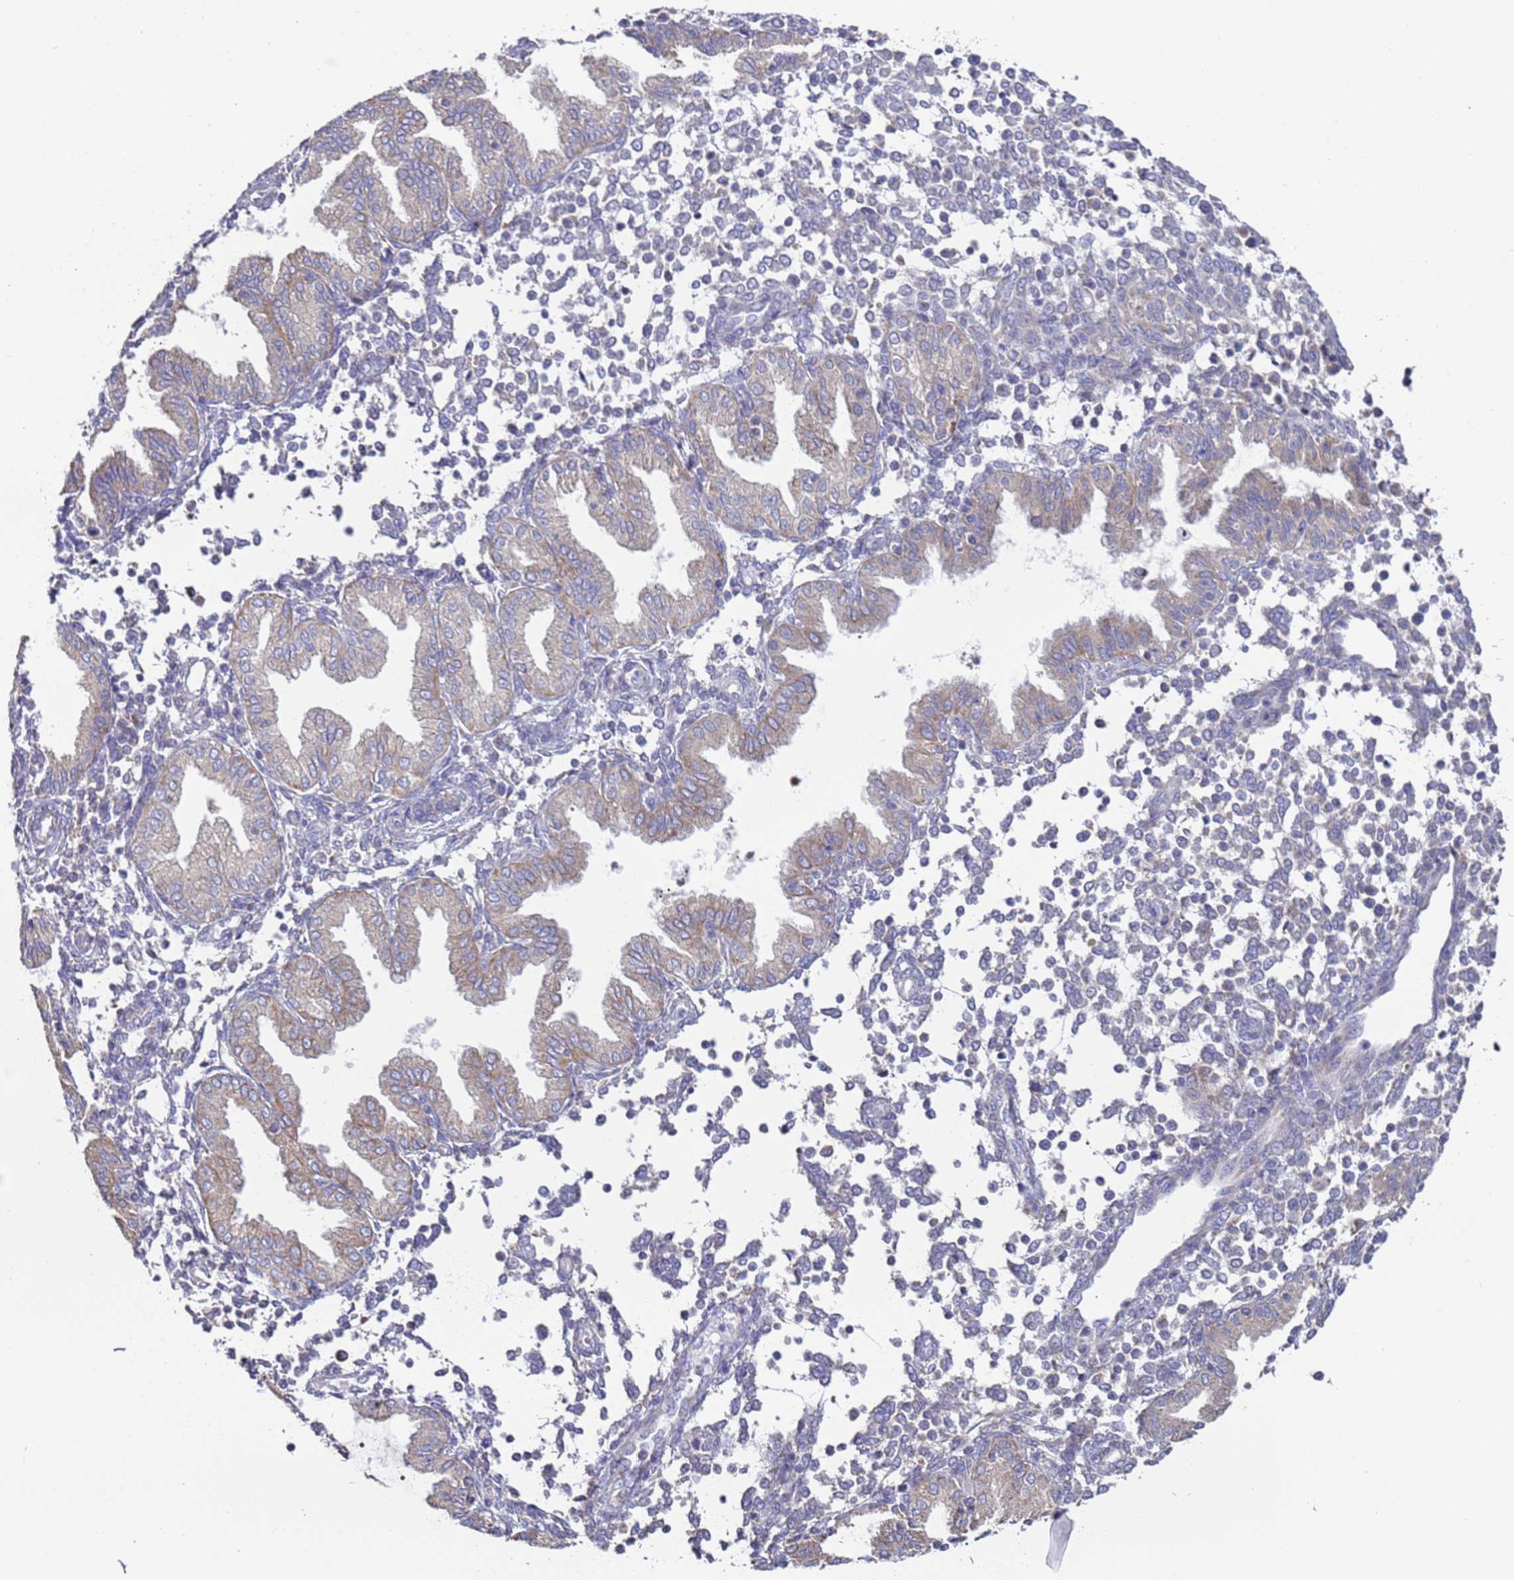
{"staining": {"intensity": "negative", "quantity": "none", "location": "none"}, "tissue": "endometrium", "cell_type": "Cells in endometrial stroma", "image_type": "normal", "snomed": [{"axis": "morphology", "description": "Normal tissue, NOS"}, {"axis": "topography", "description": "Endometrium"}], "caption": "The photomicrograph exhibits no significant staining in cells in endometrial stroma of endometrium.", "gene": "DIP2B", "patient": {"sex": "female", "age": 53}}